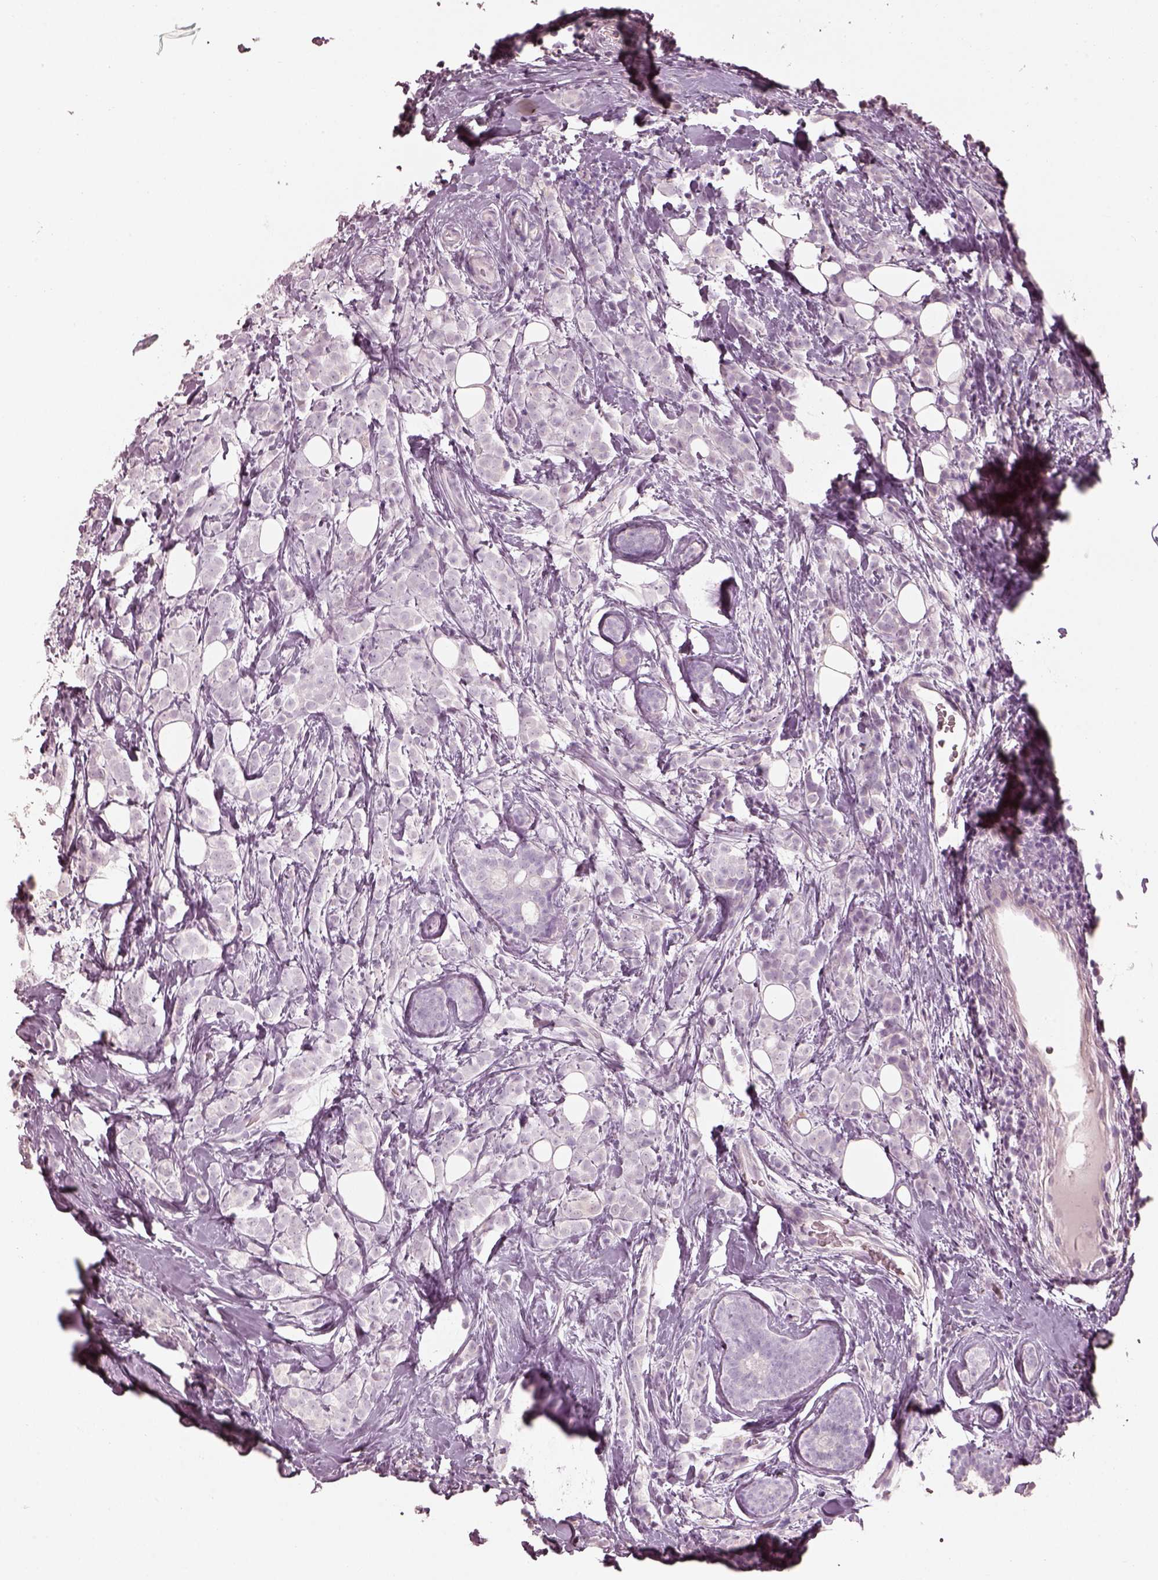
{"staining": {"intensity": "negative", "quantity": "none", "location": "none"}, "tissue": "breast cancer", "cell_type": "Tumor cells", "image_type": "cancer", "snomed": [{"axis": "morphology", "description": "Lobular carcinoma"}, {"axis": "topography", "description": "Breast"}], "caption": "Immunohistochemistry histopathology image of human breast cancer stained for a protein (brown), which demonstrates no positivity in tumor cells.", "gene": "RSPH9", "patient": {"sex": "female", "age": 49}}